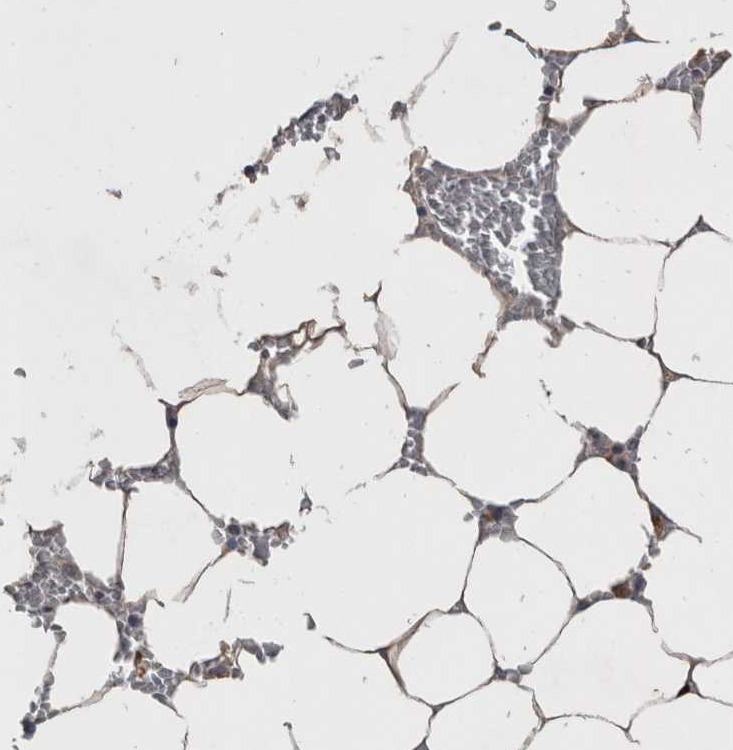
{"staining": {"intensity": "weak", "quantity": "<25%", "location": "cytoplasmic/membranous"}, "tissue": "bone marrow", "cell_type": "Hematopoietic cells", "image_type": "normal", "snomed": [{"axis": "morphology", "description": "Normal tissue, NOS"}, {"axis": "topography", "description": "Bone marrow"}], "caption": "Immunohistochemical staining of normal human bone marrow reveals no significant staining in hematopoietic cells. Nuclei are stained in blue.", "gene": "SLC22A11", "patient": {"sex": "male", "age": 70}}